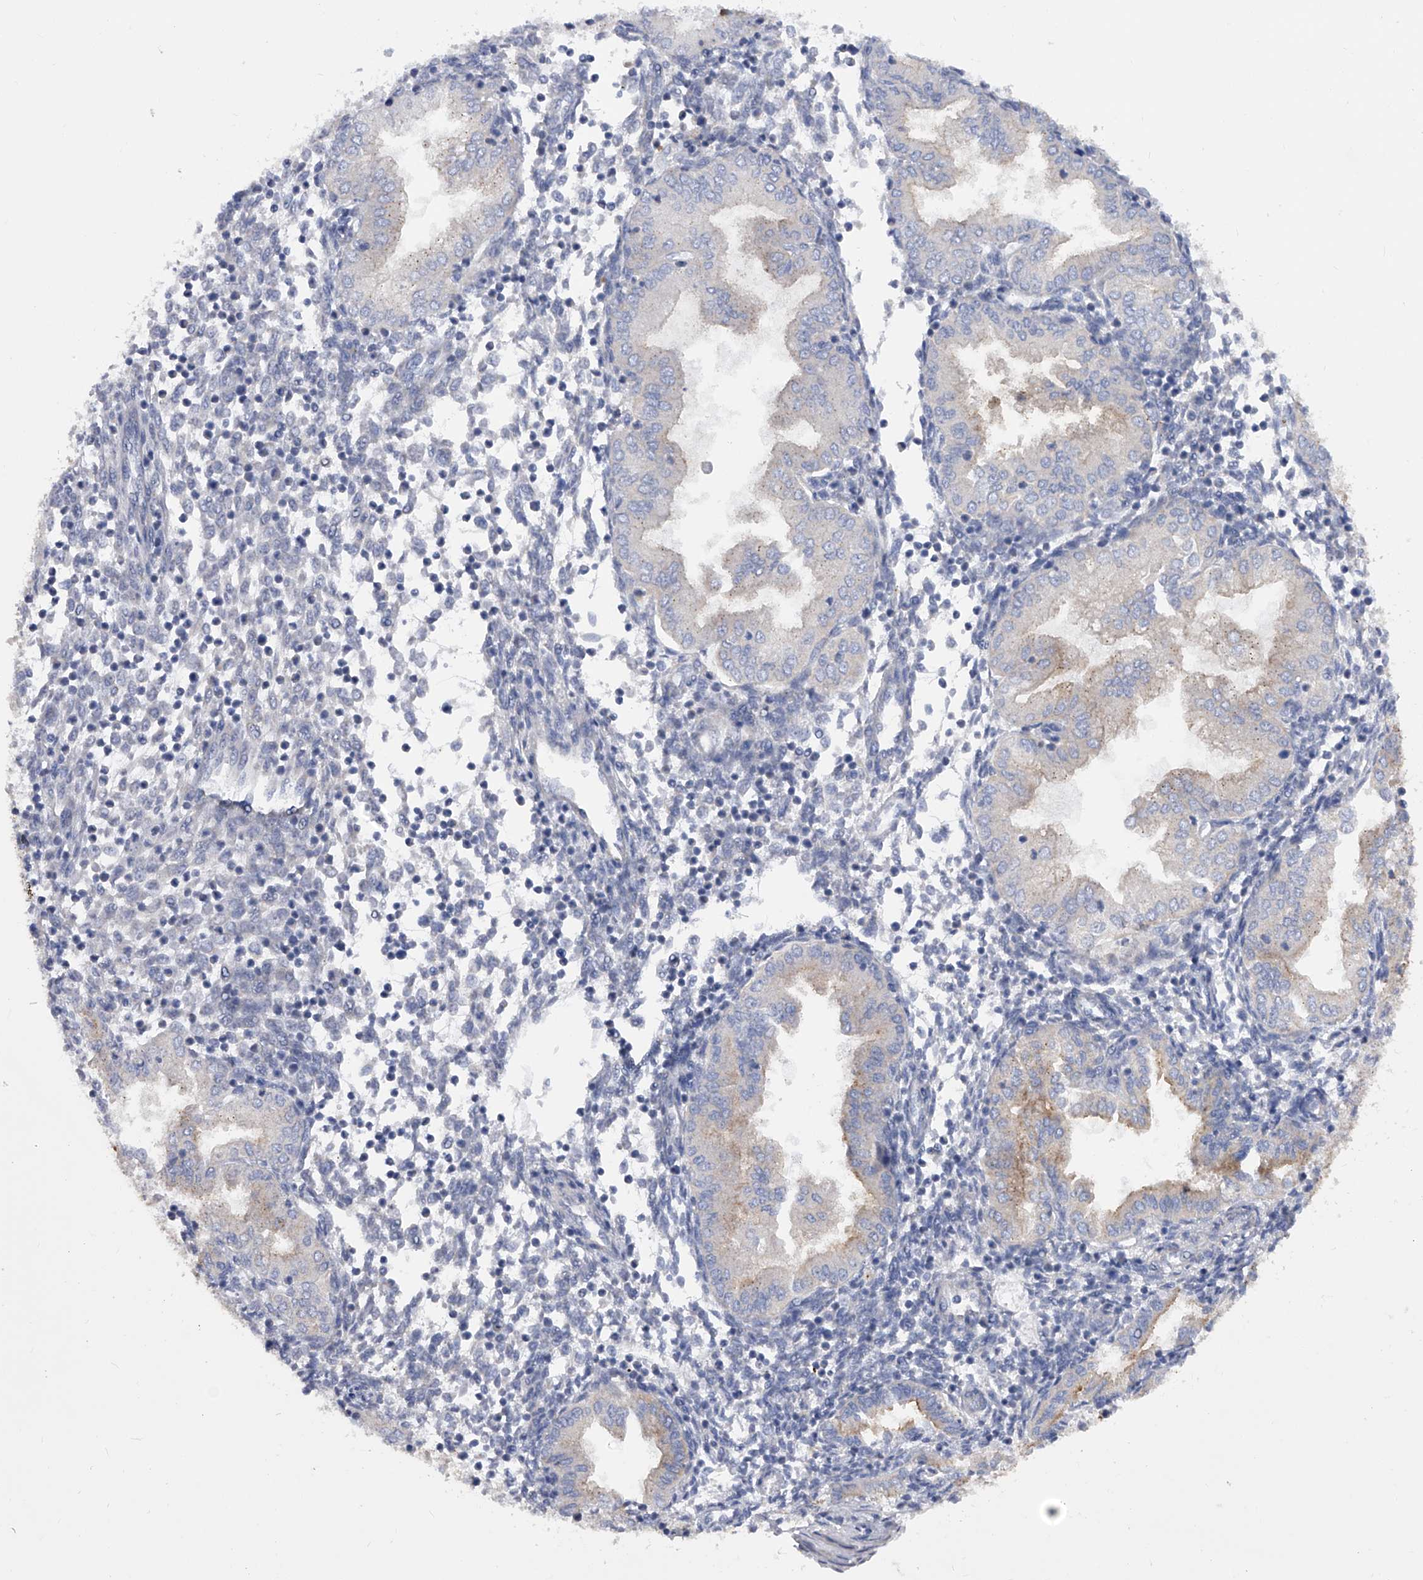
{"staining": {"intensity": "negative", "quantity": "none", "location": "none"}, "tissue": "endometrium", "cell_type": "Cells in endometrial stroma", "image_type": "normal", "snomed": [{"axis": "morphology", "description": "Normal tissue, NOS"}, {"axis": "topography", "description": "Endometrium"}], "caption": "Cells in endometrial stroma are negative for brown protein staining in benign endometrium. (DAB IHC visualized using brightfield microscopy, high magnification).", "gene": "PDSS2", "patient": {"sex": "female", "age": 53}}